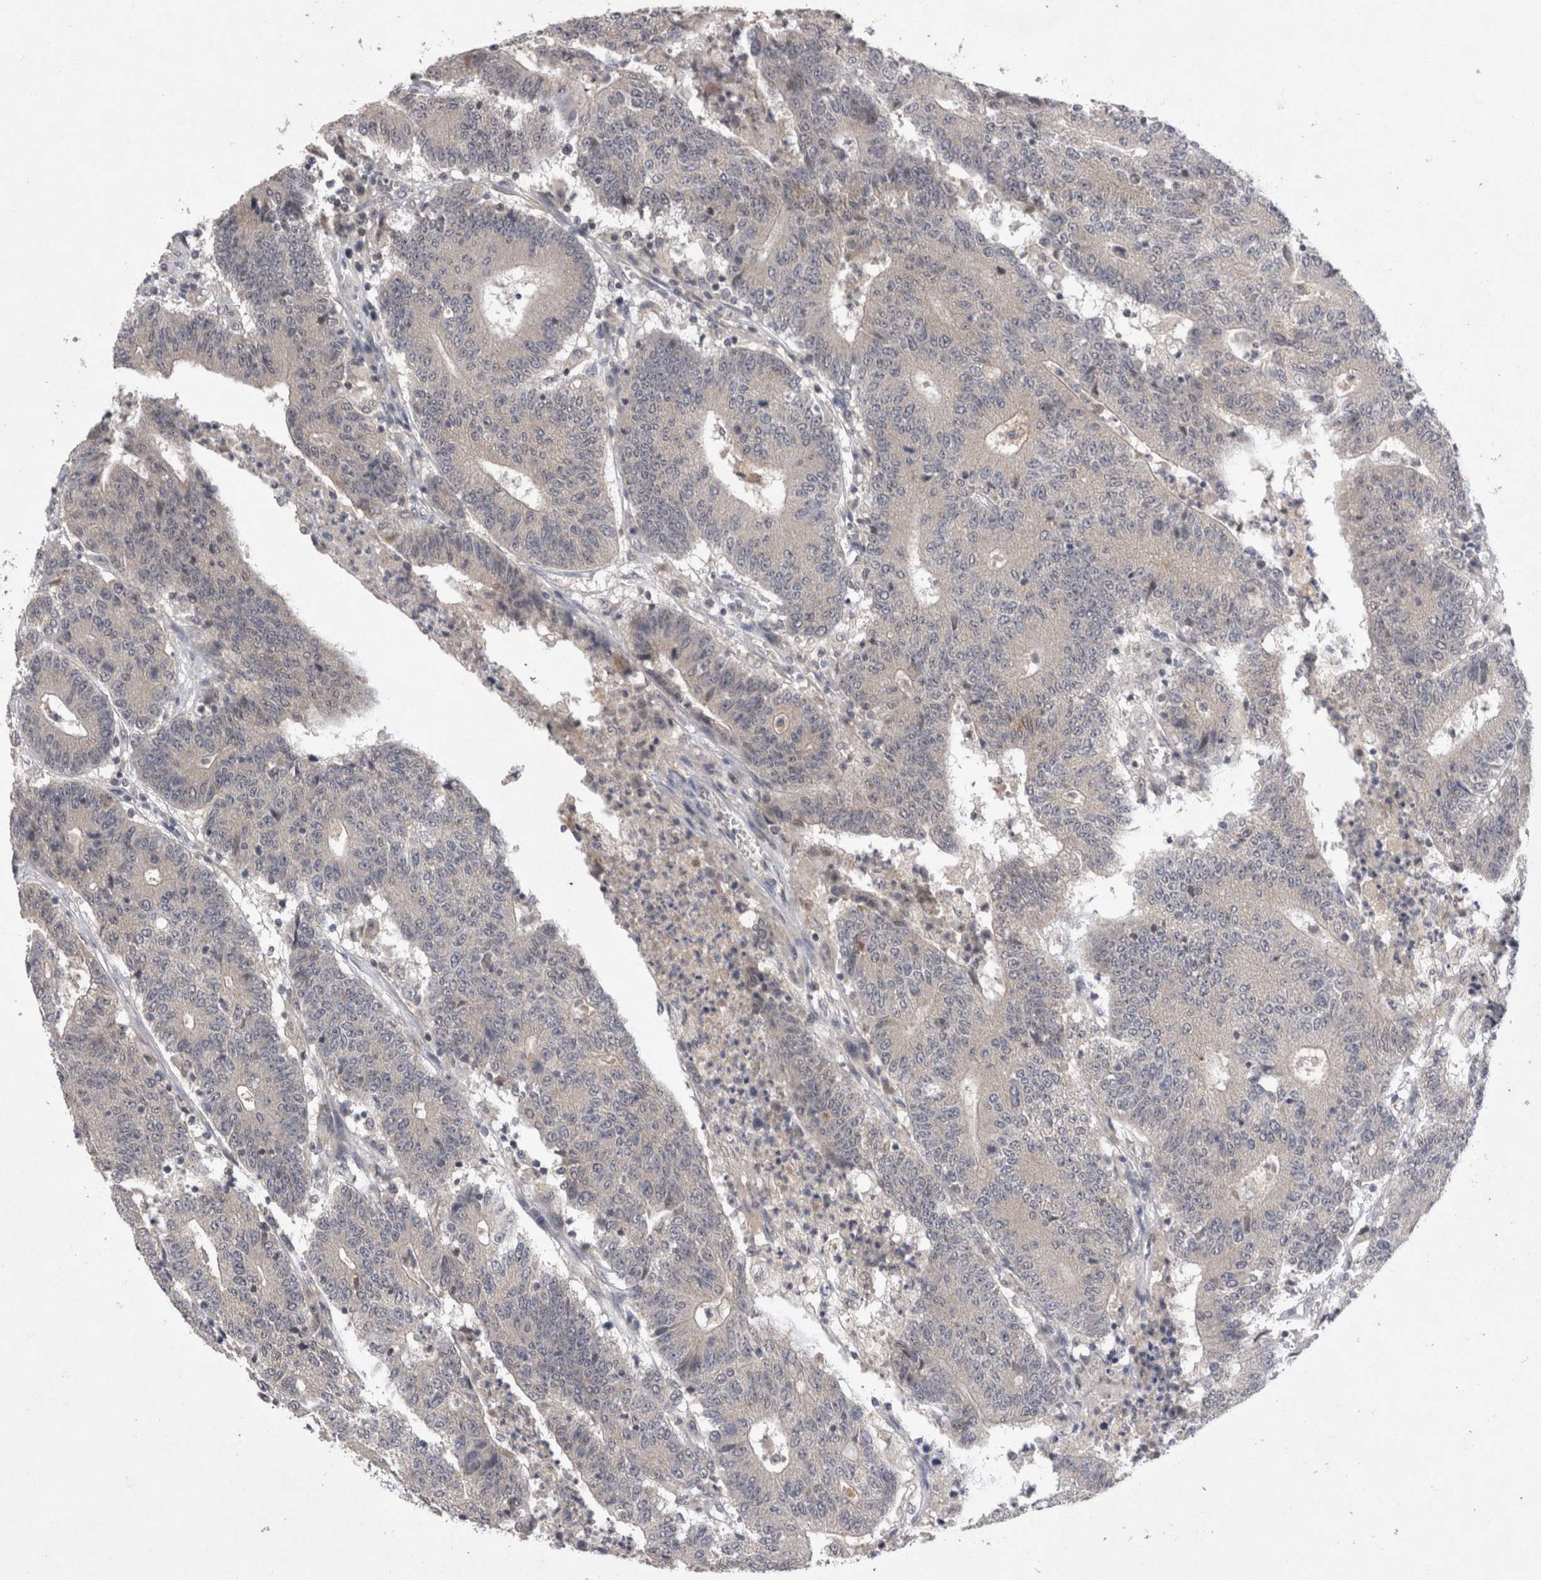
{"staining": {"intensity": "negative", "quantity": "none", "location": "none"}, "tissue": "colorectal cancer", "cell_type": "Tumor cells", "image_type": "cancer", "snomed": [{"axis": "morphology", "description": "Normal tissue, NOS"}, {"axis": "morphology", "description": "Adenocarcinoma, NOS"}, {"axis": "topography", "description": "Colon"}], "caption": "This is an IHC micrograph of colorectal cancer (adenocarcinoma). There is no staining in tumor cells.", "gene": "RASSF3", "patient": {"sex": "female", "age": 75}}